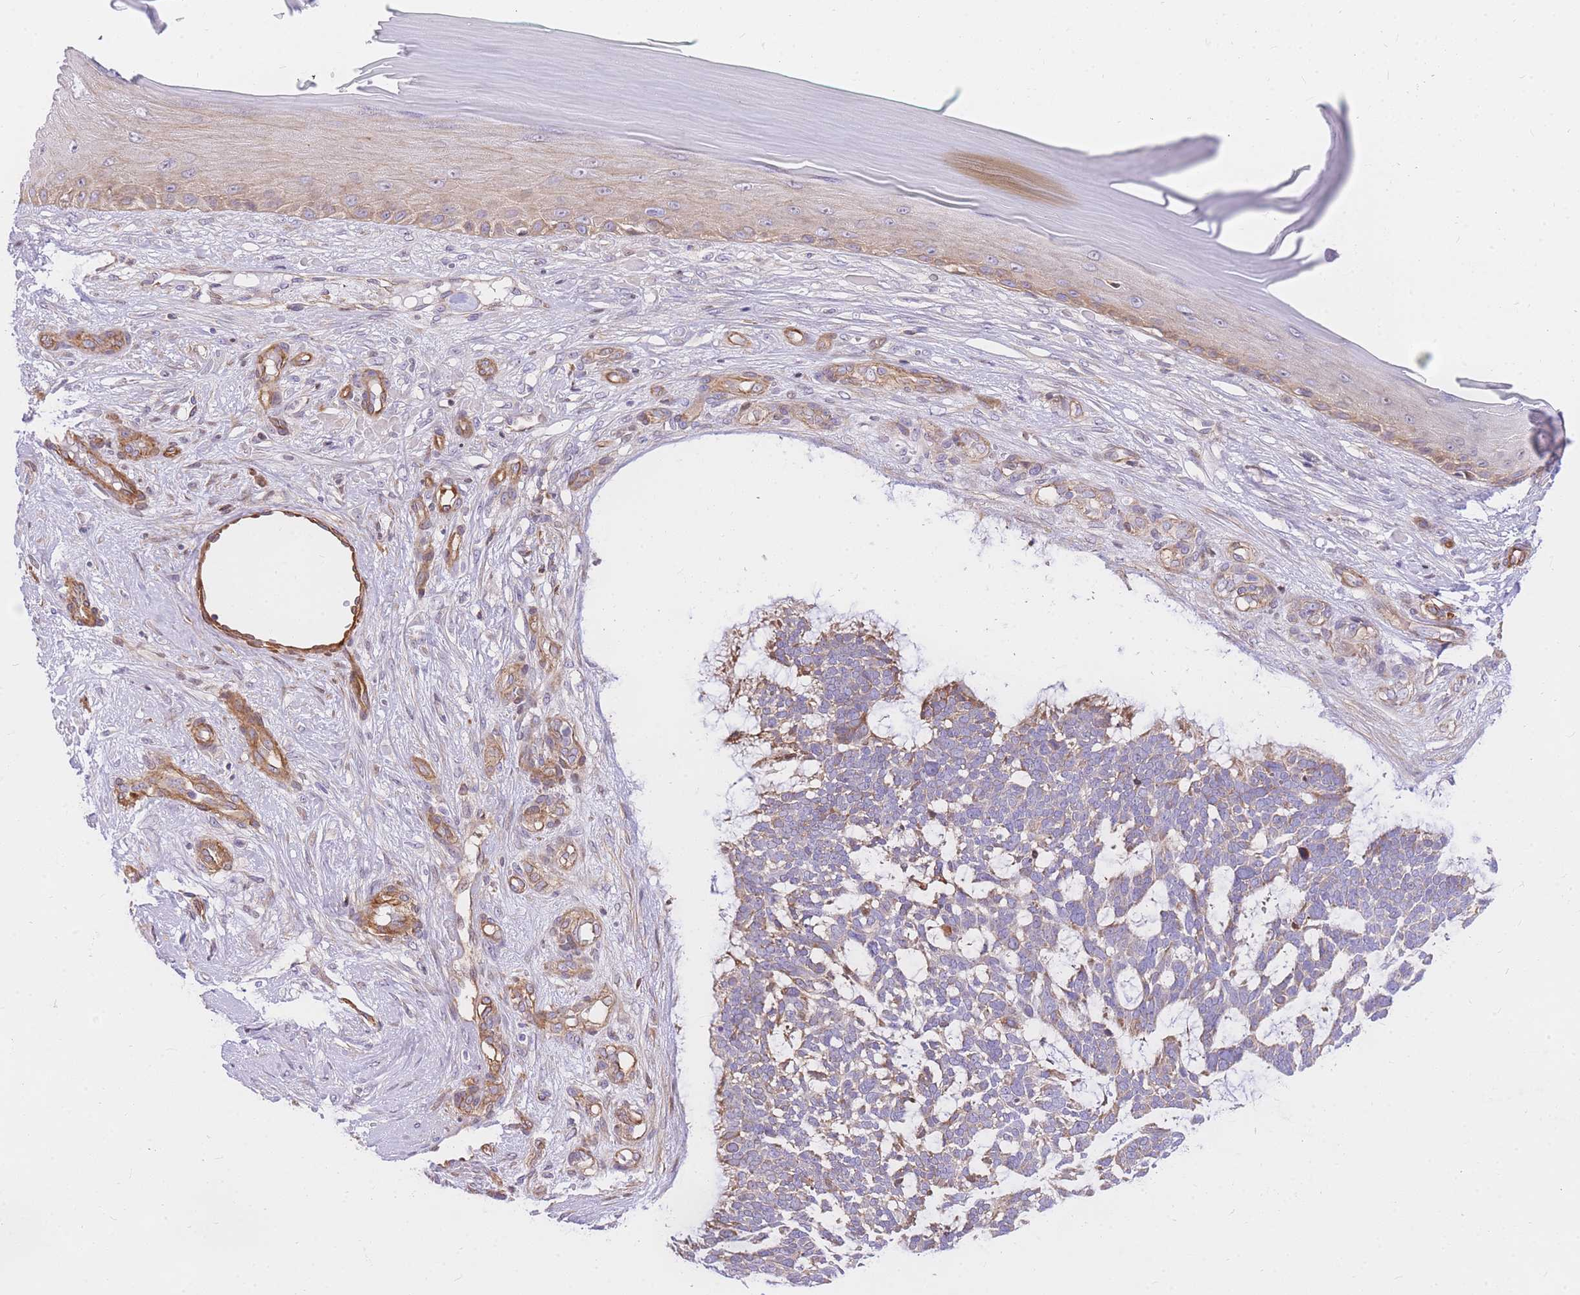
{"staining": {"intensity": "moderate", "quantity": "25%-75%", "location": "cytoplasmic/membranous"}, "tissue": "skin cancer", "cell_type": "Tumor cells", "image_type": "cancer", "snomed": [{"axis": "morphology", "description": "Basal cell carcinoma"}, {"axis": "topography", "description": "Skin"}], "caption": "Immunohistochemical staining of skin cancer demonstrates moderate cytoplasmic/membranous protein positivity in about 25%-75% of tumor cells.", "gene": "S100PBP", "patient": {"sex": "male", "age": 88}}